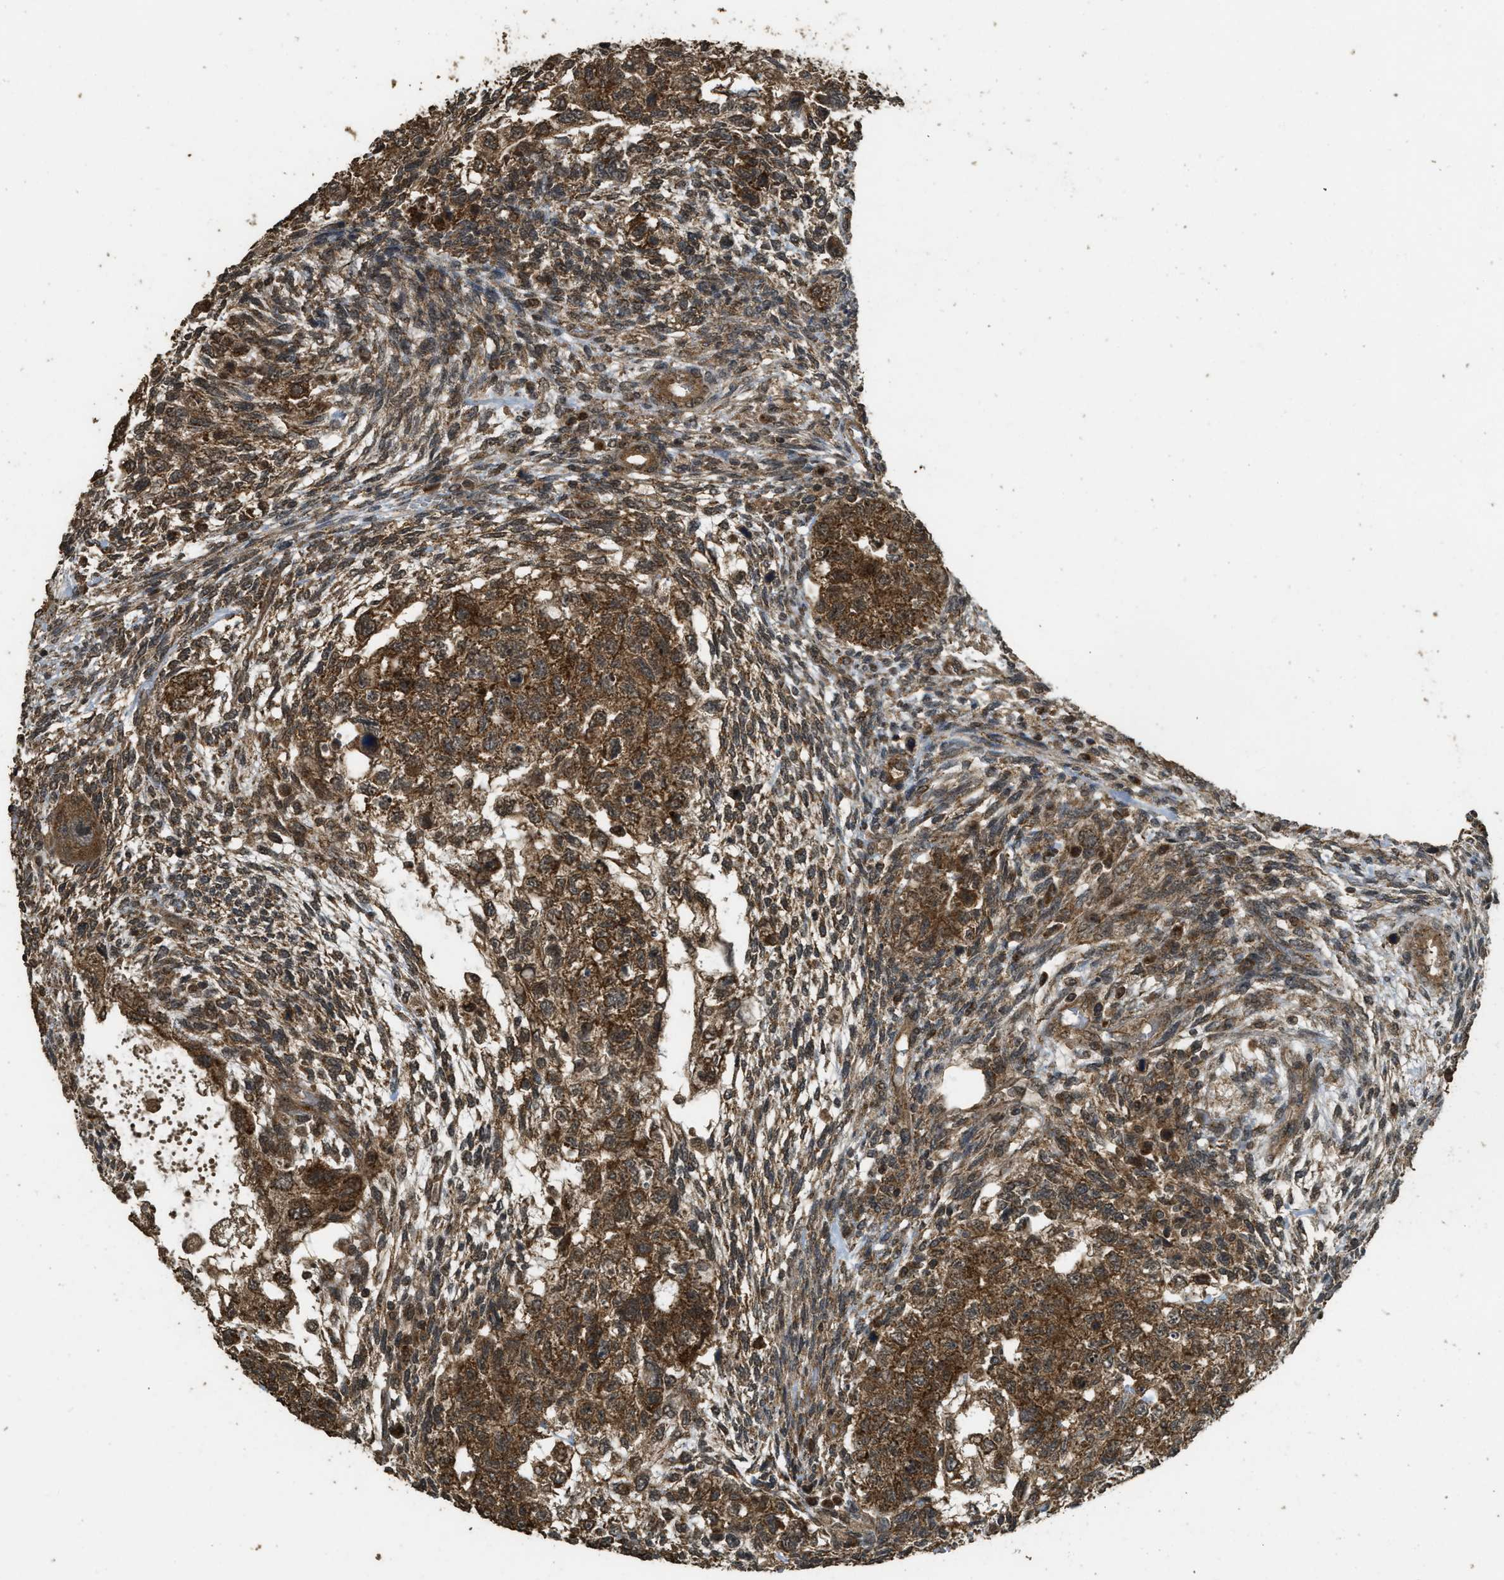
{"staining": {"intensity": "strong", "quantity": ">75%", "location": "cytoplasmic/membranous"}, "tissue": "testis cancer", "cell_type": "Tumor cells", "image_type": "cancer", "snomed": [{"axis": "morphology", "description": "Normal tissue, NOS"}, {"axis": "morphology", "description": "Carcinoma, Embryonal, NOS"}, {"axis": "topography", "description": "Testis"}], "caption": "IHC staining of testis embryonal carcinoma, which demonstrates high levels of strong cytoplasmic/membranous staining in approximately >75% of tumor cells indicating strong cytoplasmic/membranous protein staining. The staining was performed using DAB (3,3'-diaminobenzidine) (brown) for protein detection and nuclei were counterstained in hematoxylin (blue).", "gene": "CTPS1", "patient": {"sex": "male", "age": 36}}